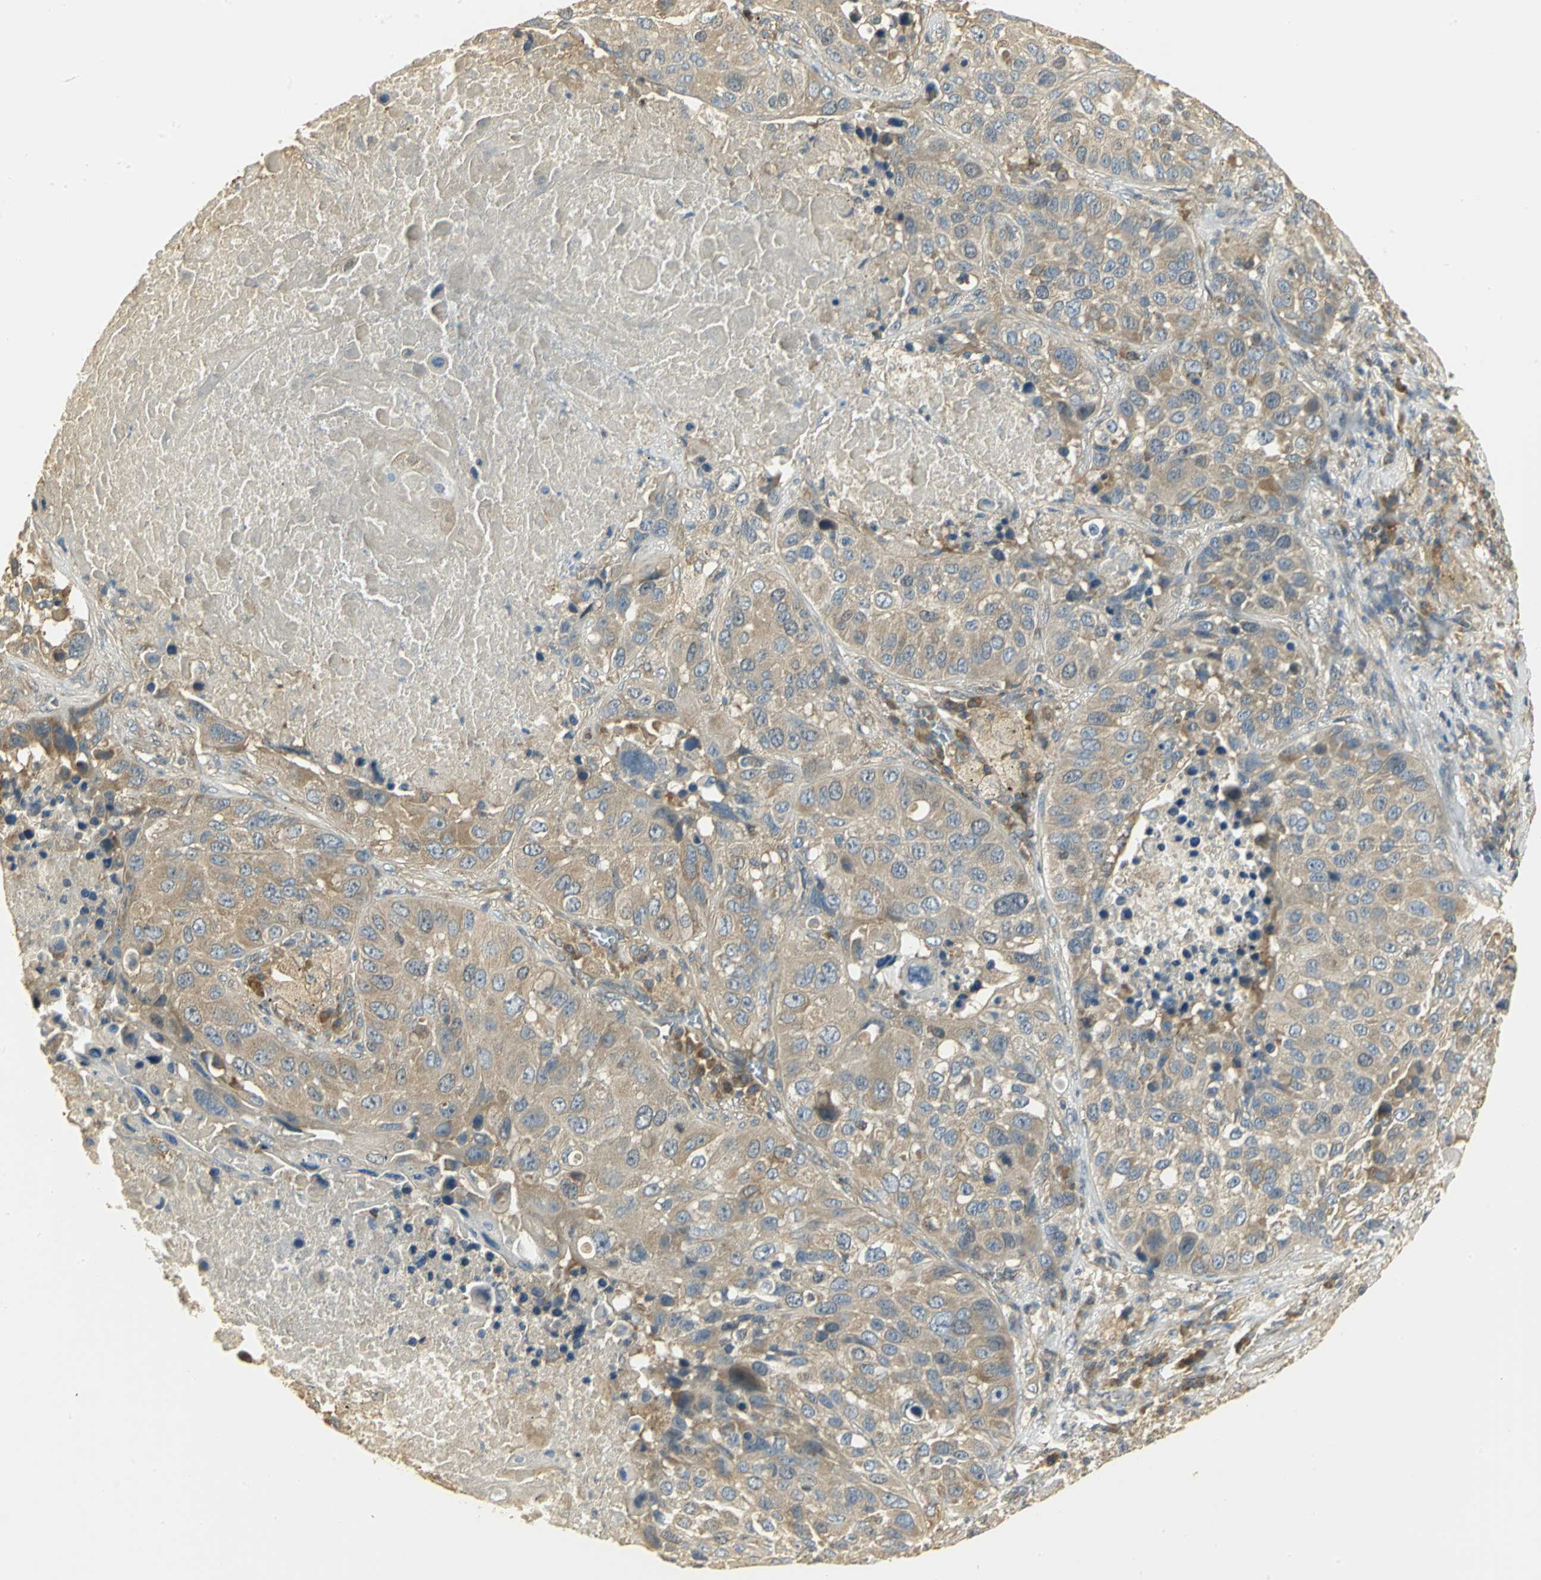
{"staining": {"intensity": "moderate", "quantity": ">75%", "location": "cytoplasmic/membranous"}, "tissue": "lung cancer", "cell_type": "Tumor cells", "image_type": "cancer", "snomed": [{"axis": "morphology", "description": "Squamous cell carcinoma, NOS"}, {"axis": "topography", "description": "Lung"}], "caption": "Immunohistochemical staining of human lung squamous cell carcinoma reveals medium levels of moderate cytoplasmic/membranous protein positivity in approximately >75% of tumor cells.", "gene": "RARS1", "patient": {"sex": "male", "age": 57}}